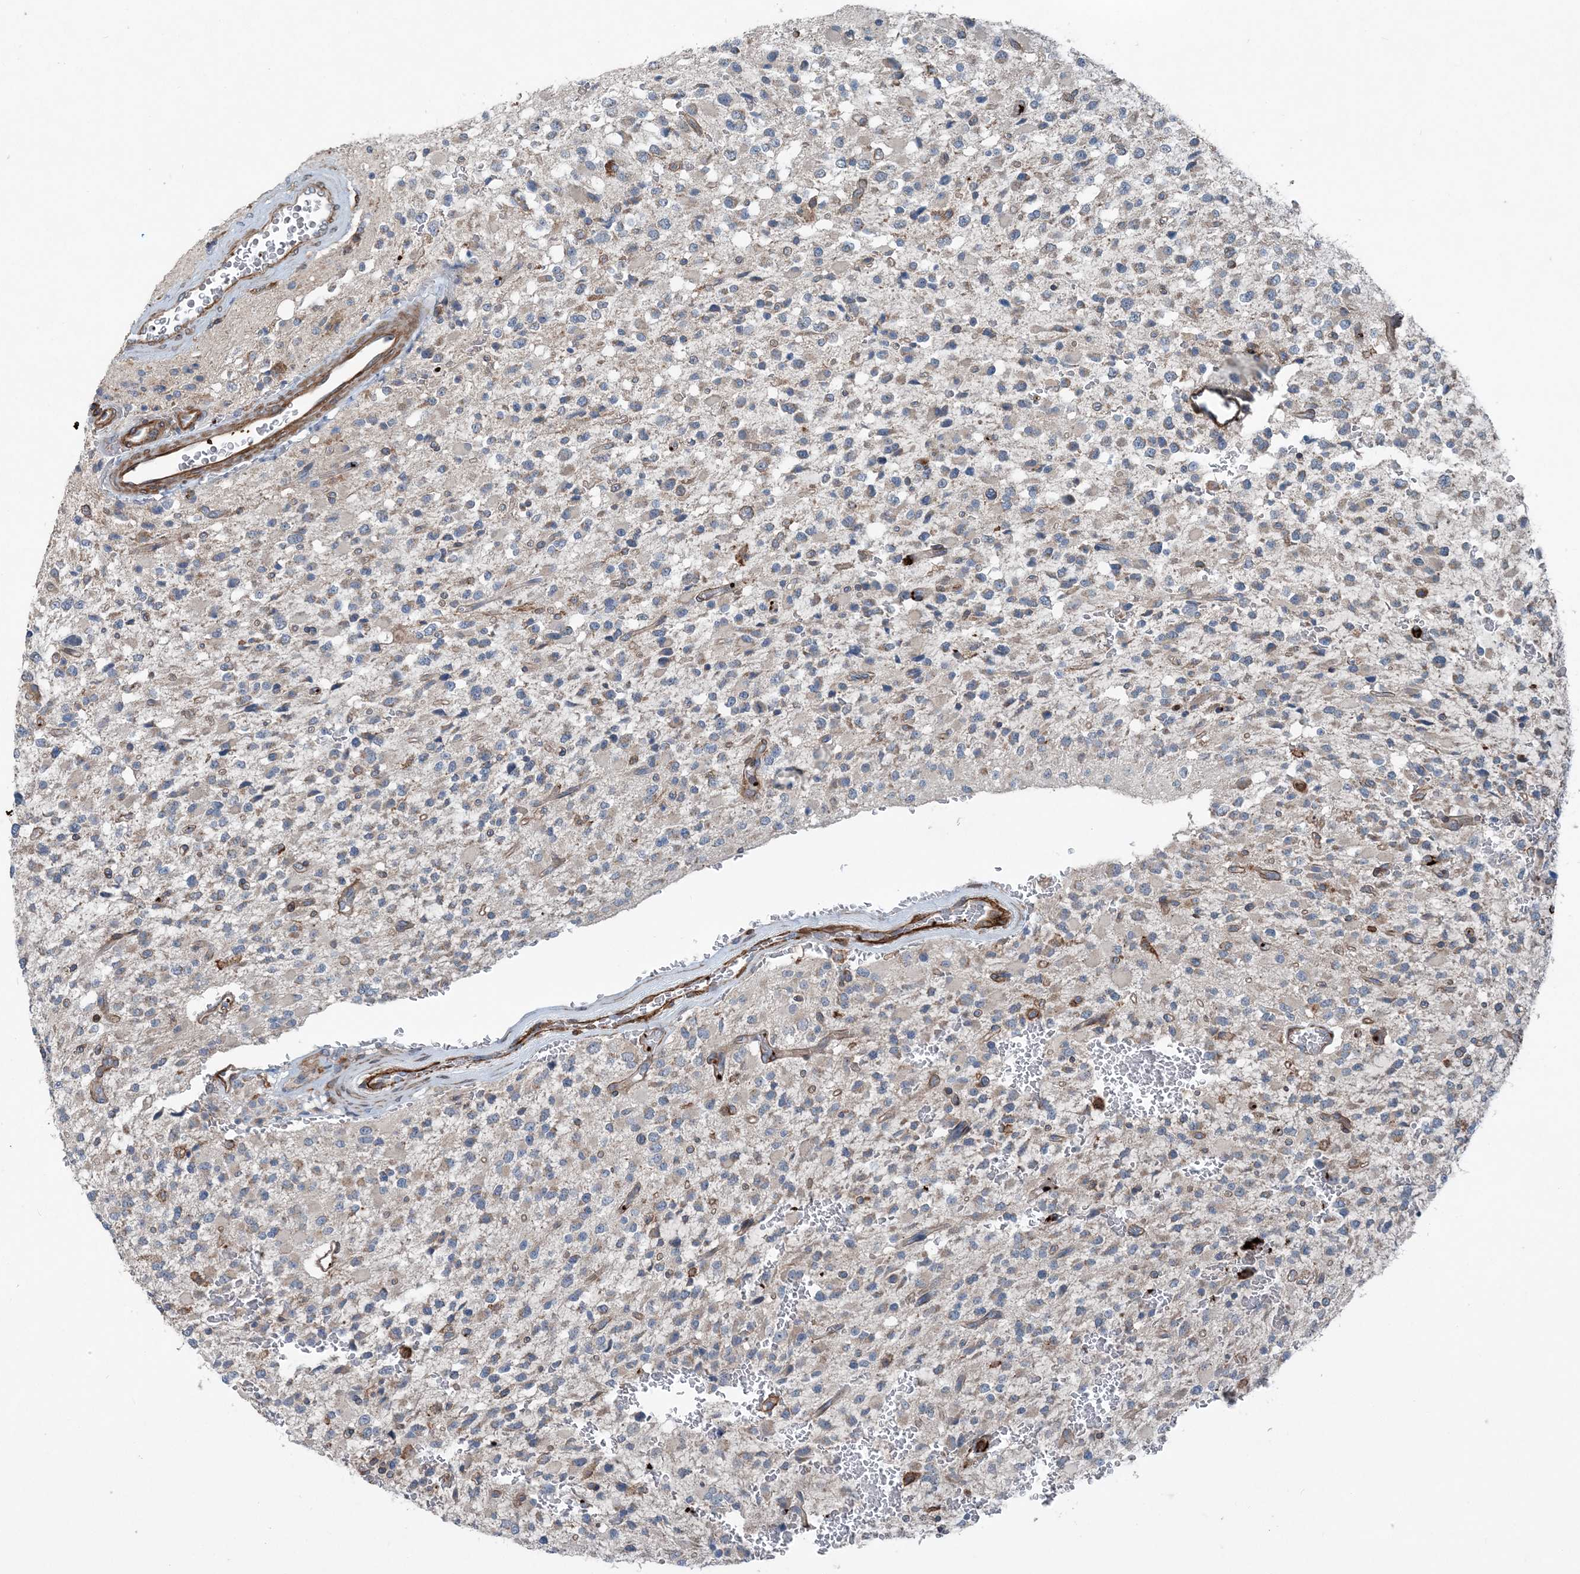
{"staining": {"intensity": "negative", "quantity": "none", "location": "none"}, "tissue": "glioma", "cell_type": "Tumor cells", "image_type": "cancer", "snomed": [{"axis": "morphology", "description": "Glioma, malignant, High grade"}, {"axis": "topography", "description": "Brain"}], "caption": "Tumor cells show no significant expression in high-grade glioma (malignant). (Brightfield microscopy of DAB IHC at high magnification).", "gene": "DGUOK", "patient": {"sex": "male", "age": 34}}